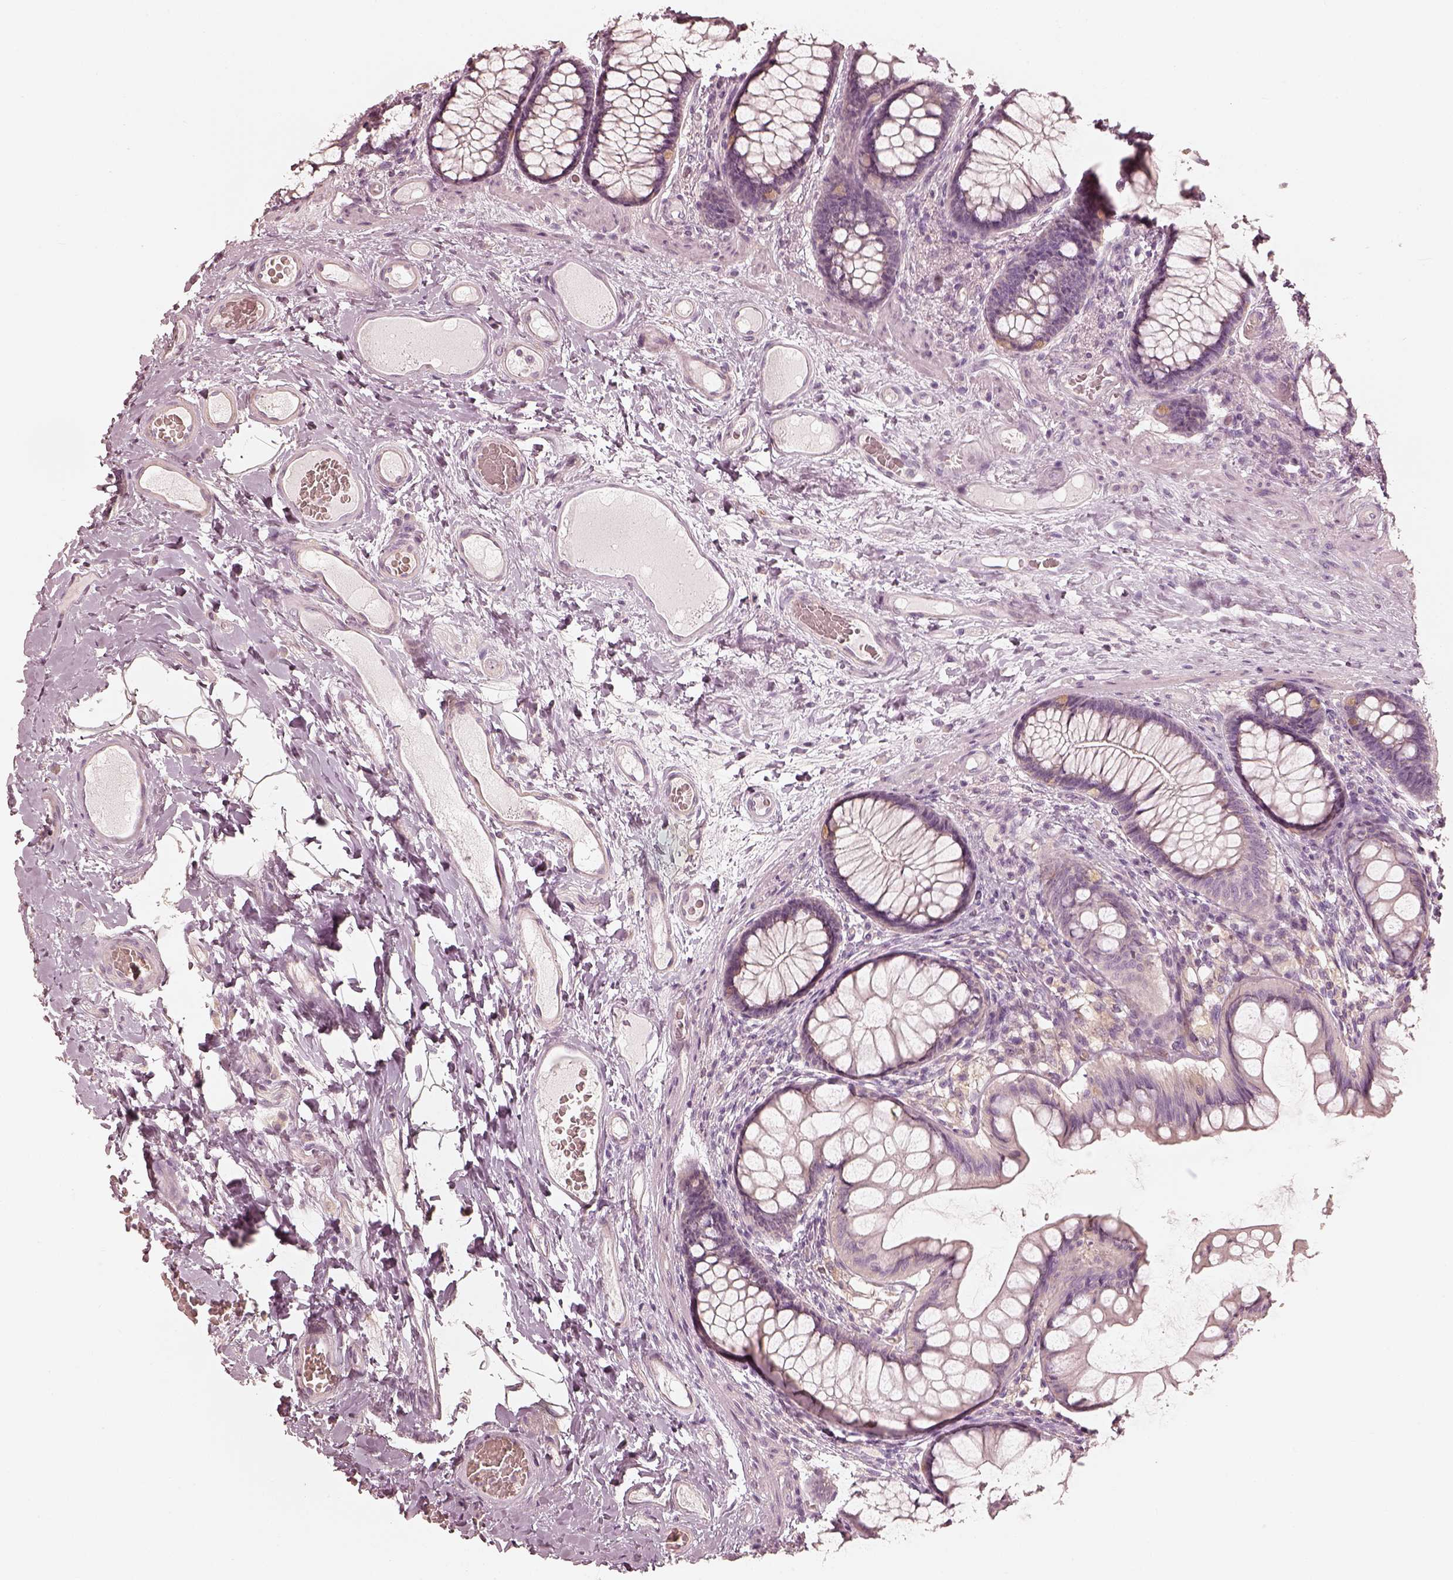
{"staining": {"intensity": "negative", "quantity": "none", "location": "none"}, "tissue": "colon", "cell_type": "Endothelial cells", "image_type": "normal", "snomed": [{"axis": "morphology", "description": "Normal tissue, NOS"}, {"axis": "topography", "description": "Colon"}], "caption": "A high-resolution histopathology image shows immunohistochemistry (IHC) staining of normal colon, which demonstrates no significant staining in endothelial cells.", "gene": "FMNL2", "patient": {"sex": "female", "age": 65}}